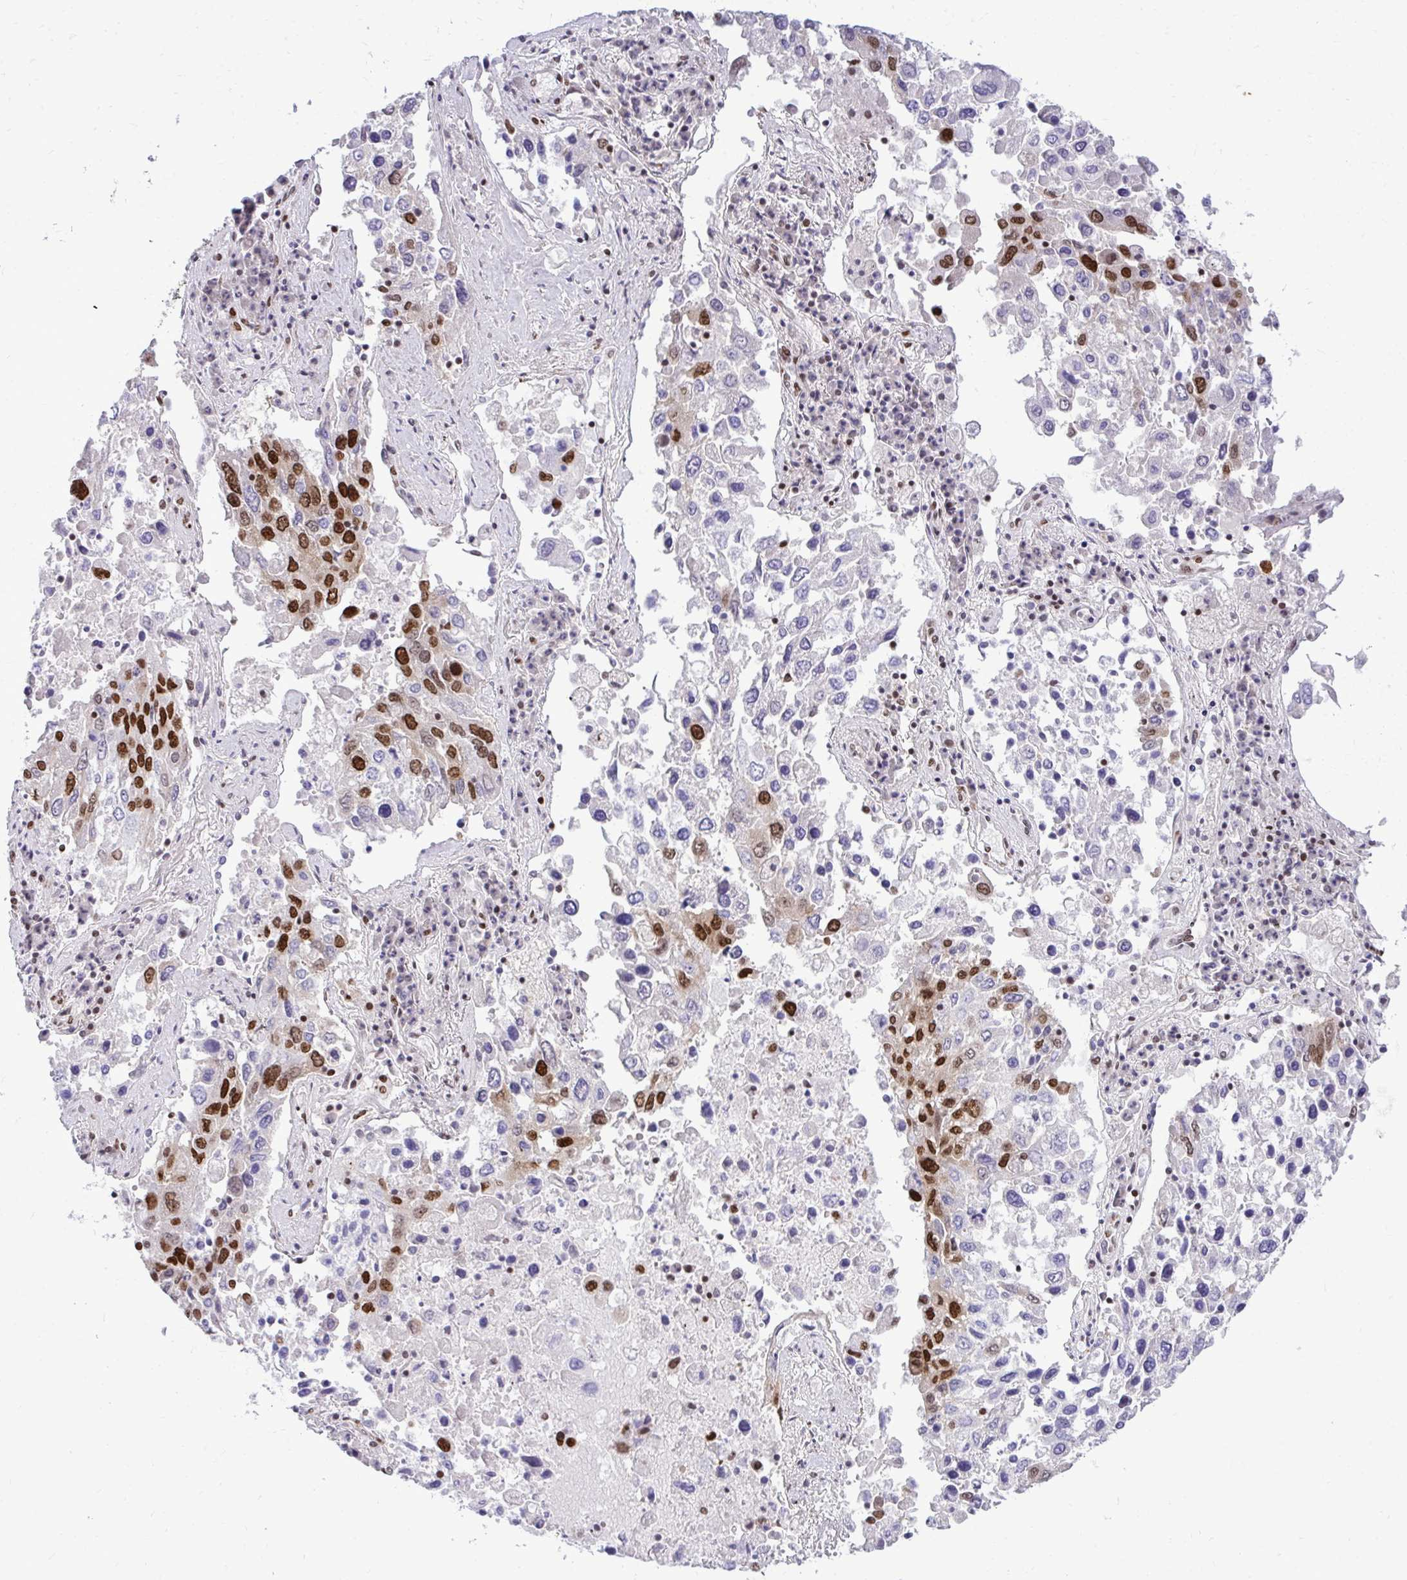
{"staining": {"intensity": "strong", "quantity": "25%-75%", "location": "nuclear"}, "tissue": "lung cancer", "cell_type": "Tumor cells", "image_type": "cancer", "snomed": [{"axis": "morphology", "description": "Squamous cell carcinoma, NOS"}, {"axis": "topography", "description": "Lung"}], "caption": "Immunohistochemistry (IHC) of human squamous cell carcinoma (lung) demonstrates high levels of strong nuclear staining in about 25%-75% of tumor cells.", "gene": "CDYL", "patient": {"sex": "male", "age": 65}}